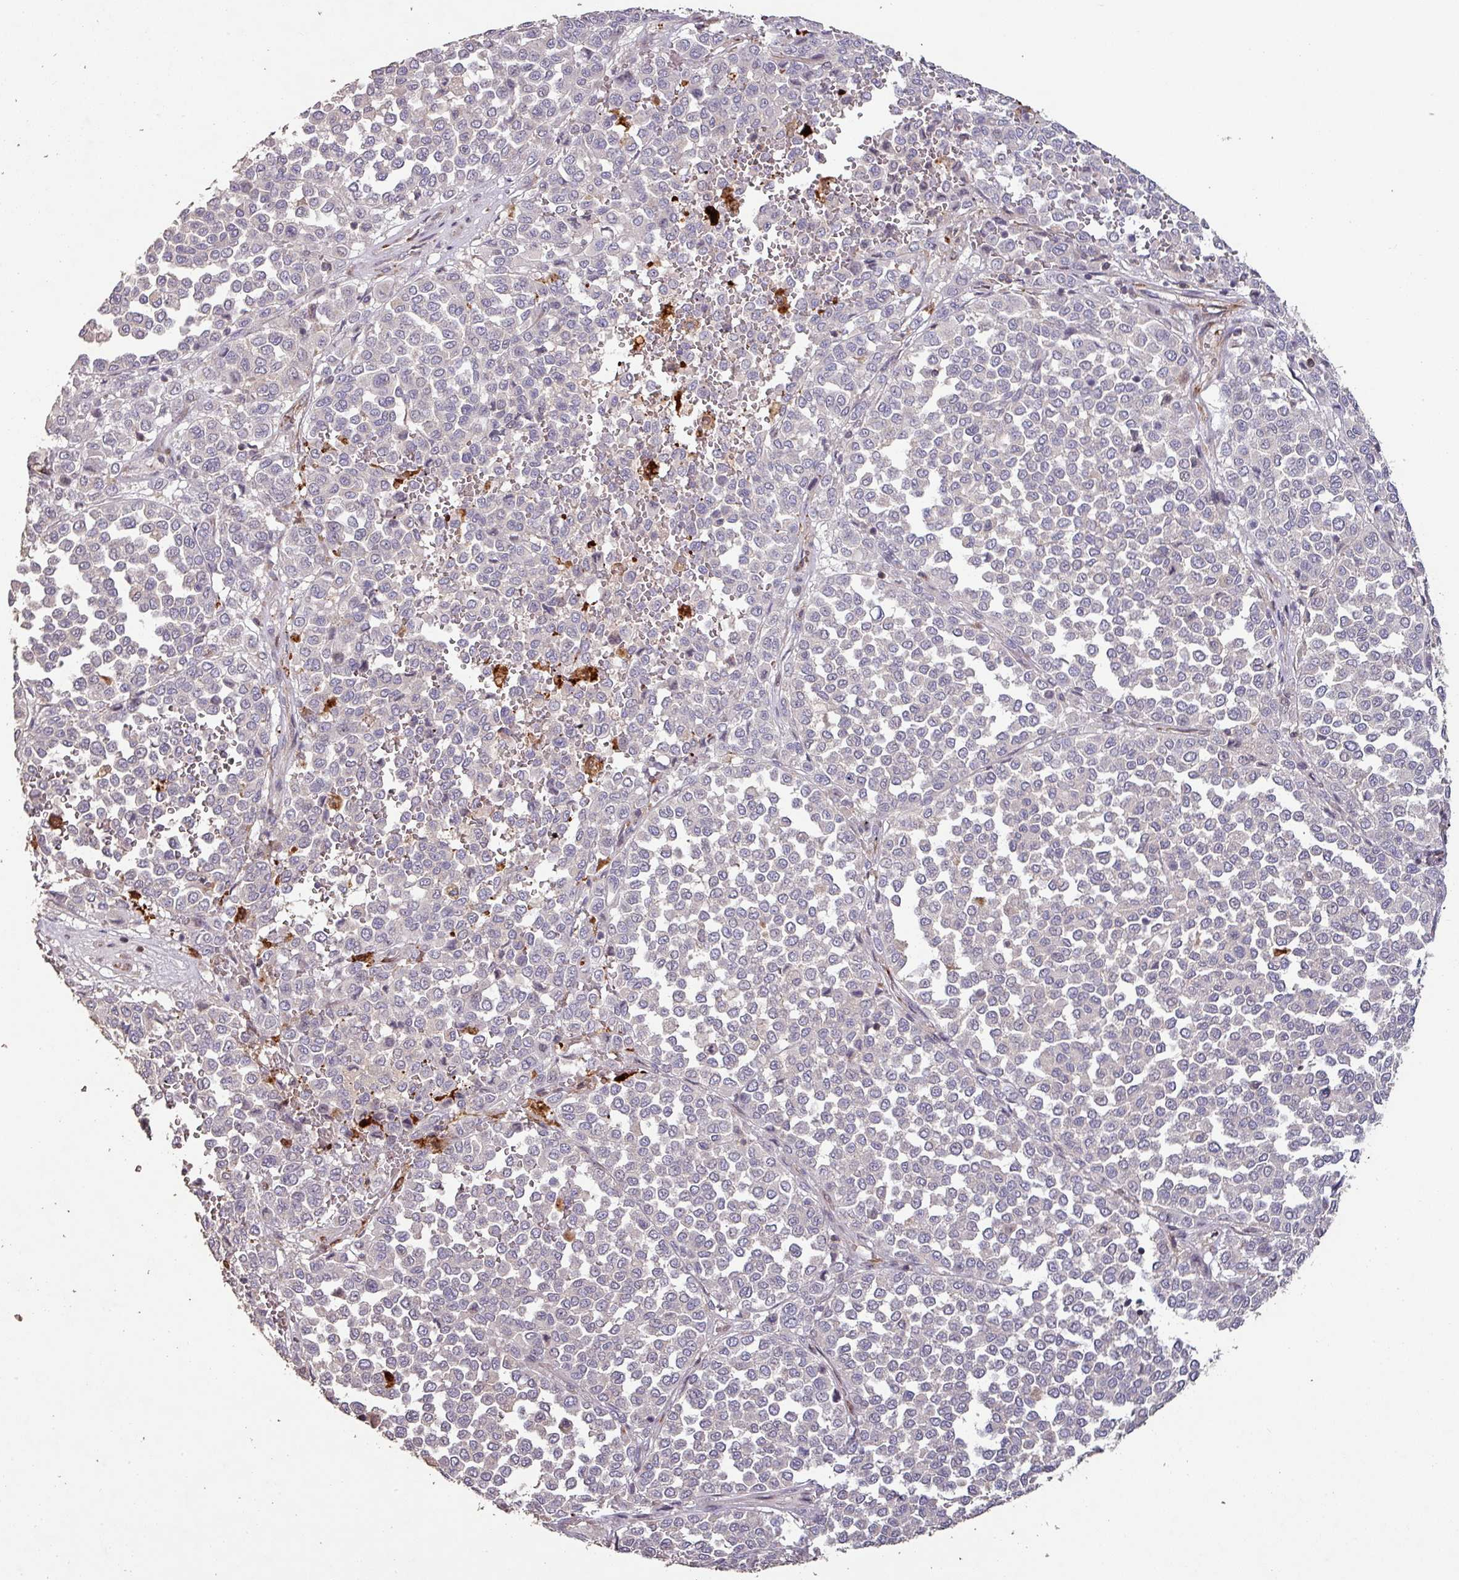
{"staining": {"intensity": "negative", "quantity": "none", "location": "none"}, "tissue": "melanoma", "cell_type": "Tumor cells", "image_type": "cancer", "snomed": [{"axis": "morphology", "description": "Malignant melanoma, Metastatic site"}, {"axis": "topography", "description": "Pancreas"}], "caption": "Tumor cells show no significant positivity in malignant melanoma (metastatic site).", "gene": "RPL23A", "patient": {"sex": "female", "age": 30}}